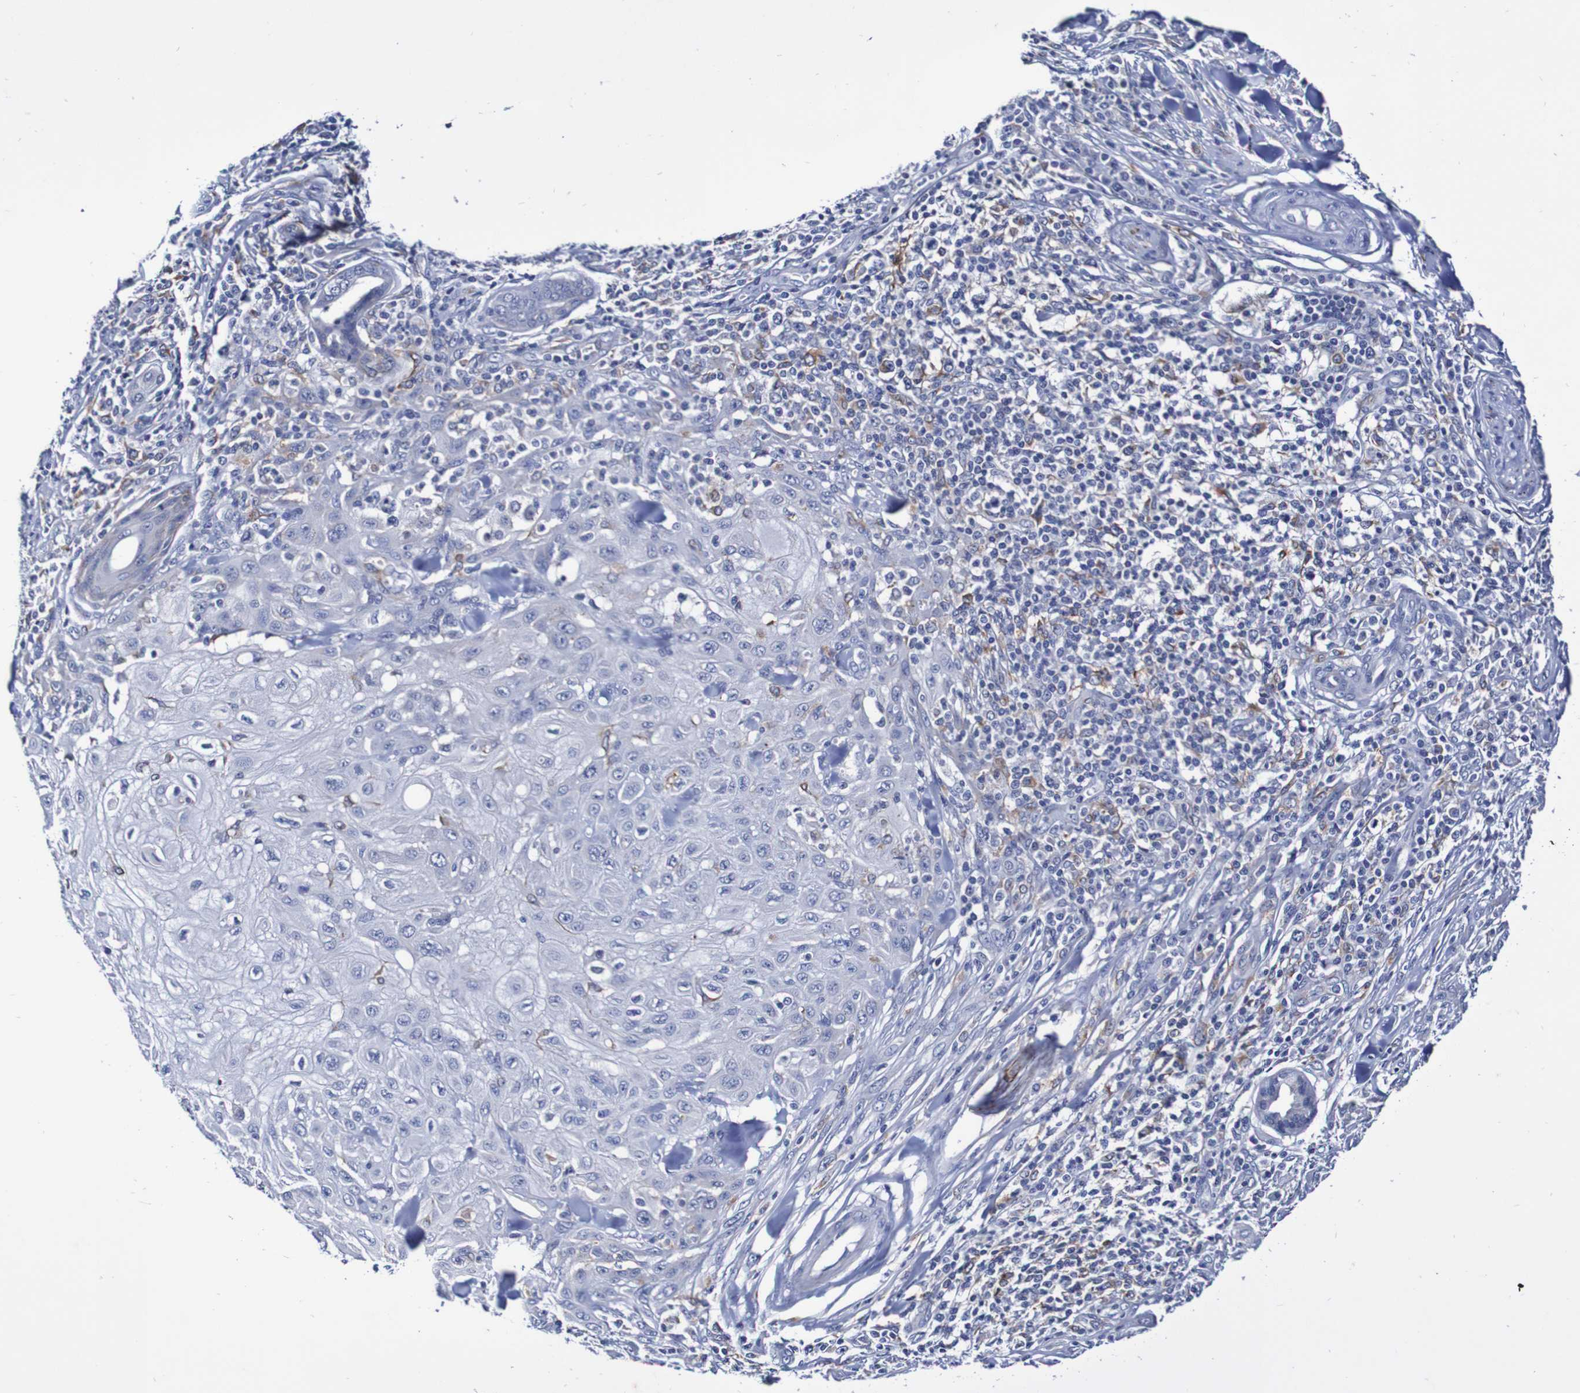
{"staining": {"intensity": "negative", "quantity": "none", "location": "none"}, "tissue": "skin cancer", "cell_type": "Tumor cells", "image_type": "cancer", "snomed": [{"axis": "morphology", "description": "Squamous cell carcinoma, NOS"}, {"axis": "topography", "description": "Skin"}], "caption": "Tumor cells show no significant positivity in skin squamous cell carcinoma.", "gene": "SEZ6", "patient": {"sex": "male", "age": 24}}